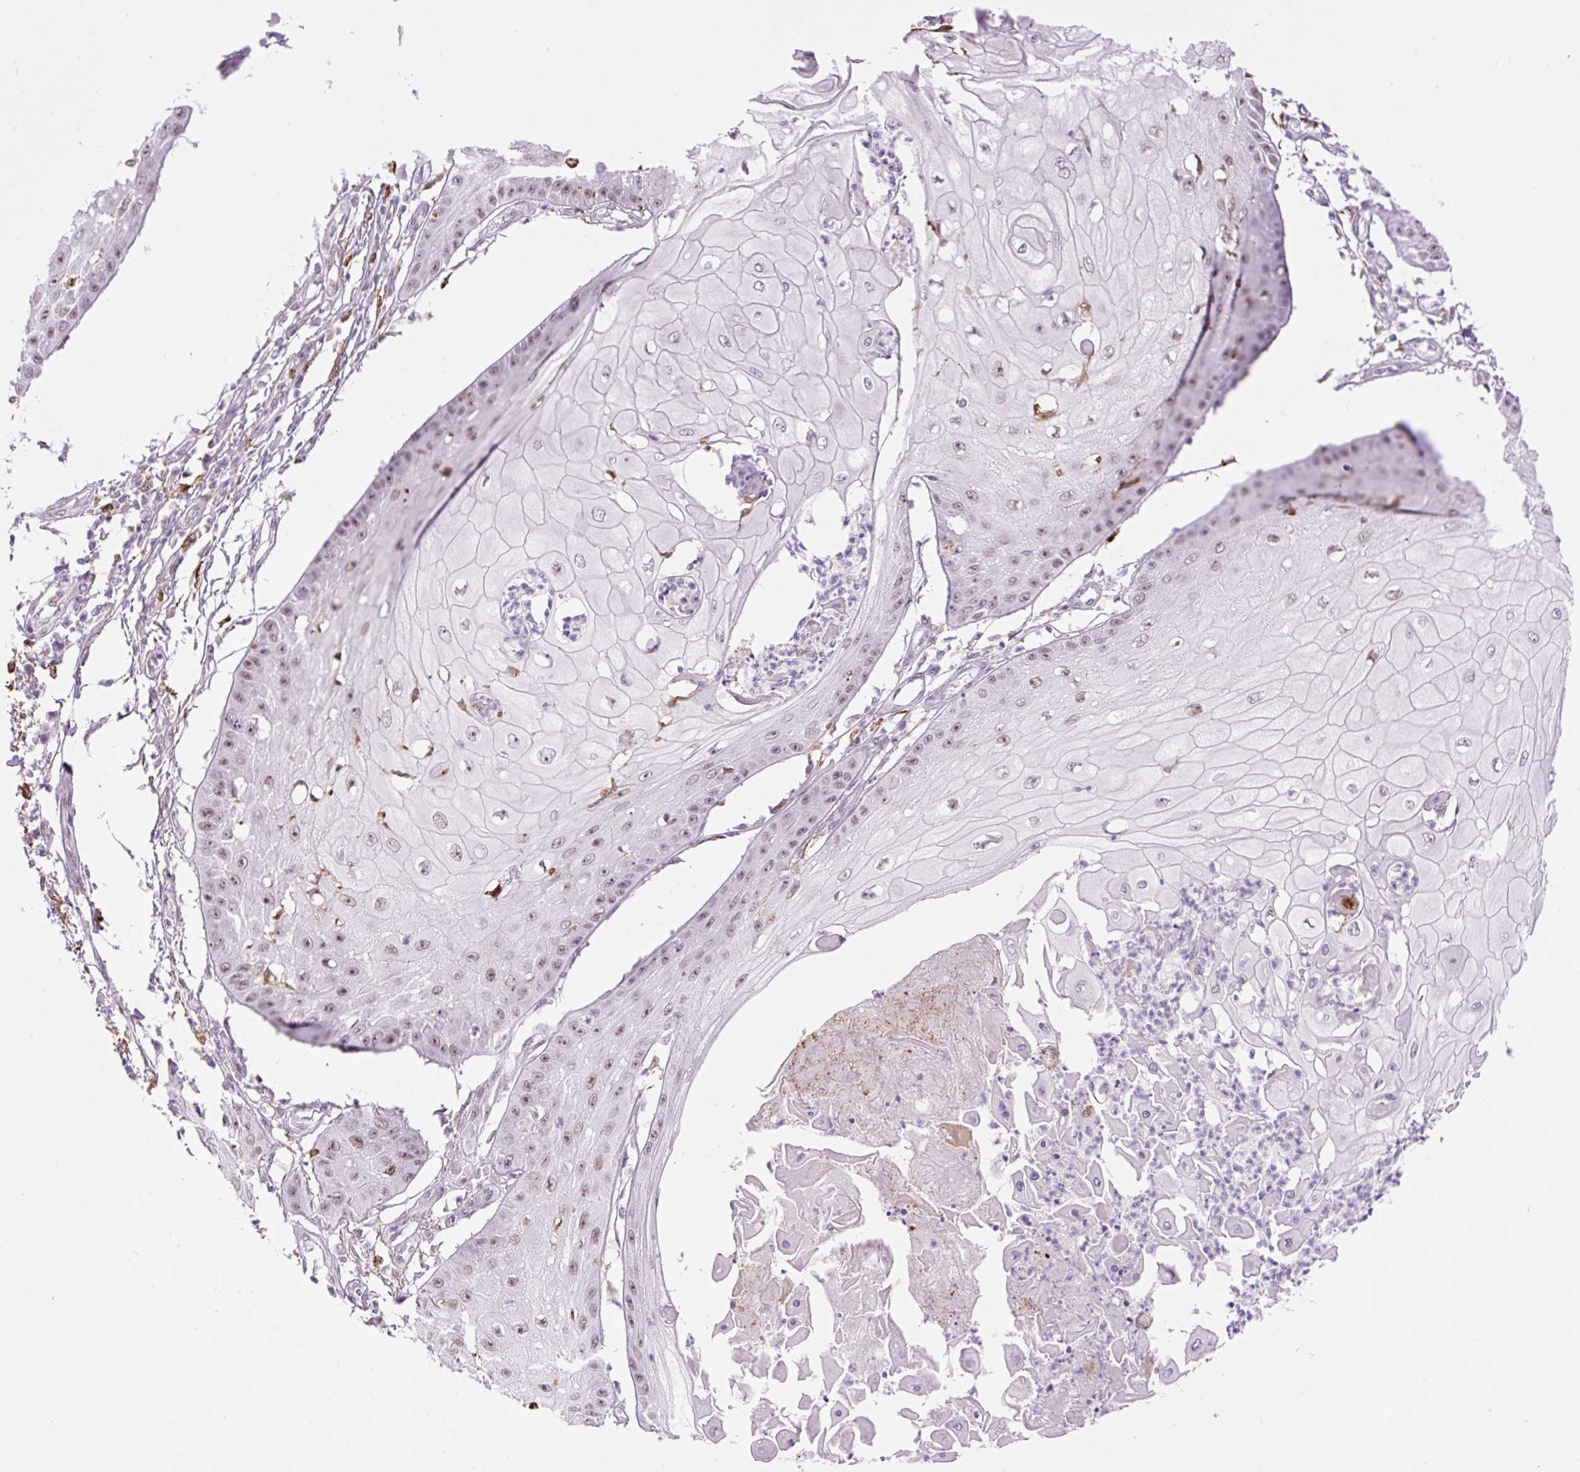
{"staining": {"intensity": "weak", "quantity": ">75%", "location": "nuclear"}, "tissue": "skin cancer", "cell_type": "Tumor cells", "image_type": "cancer", "snomed": [{"axis": "morphology", "description": "Squamous cell carcinoma, NOS"}, {"axis": "topography", "description": "Skin"}], "caption": "Immunohistochemical staining of human squamous cell carcinoma (skin) reveals low levels of weak nuclear protein staining in approximately >75% of tumor cells. The protein of interest is shown in brown color, while the nuclei are stained blue.", "gene": "PALM3", "patient": {"sex": "male", "age": 70}}